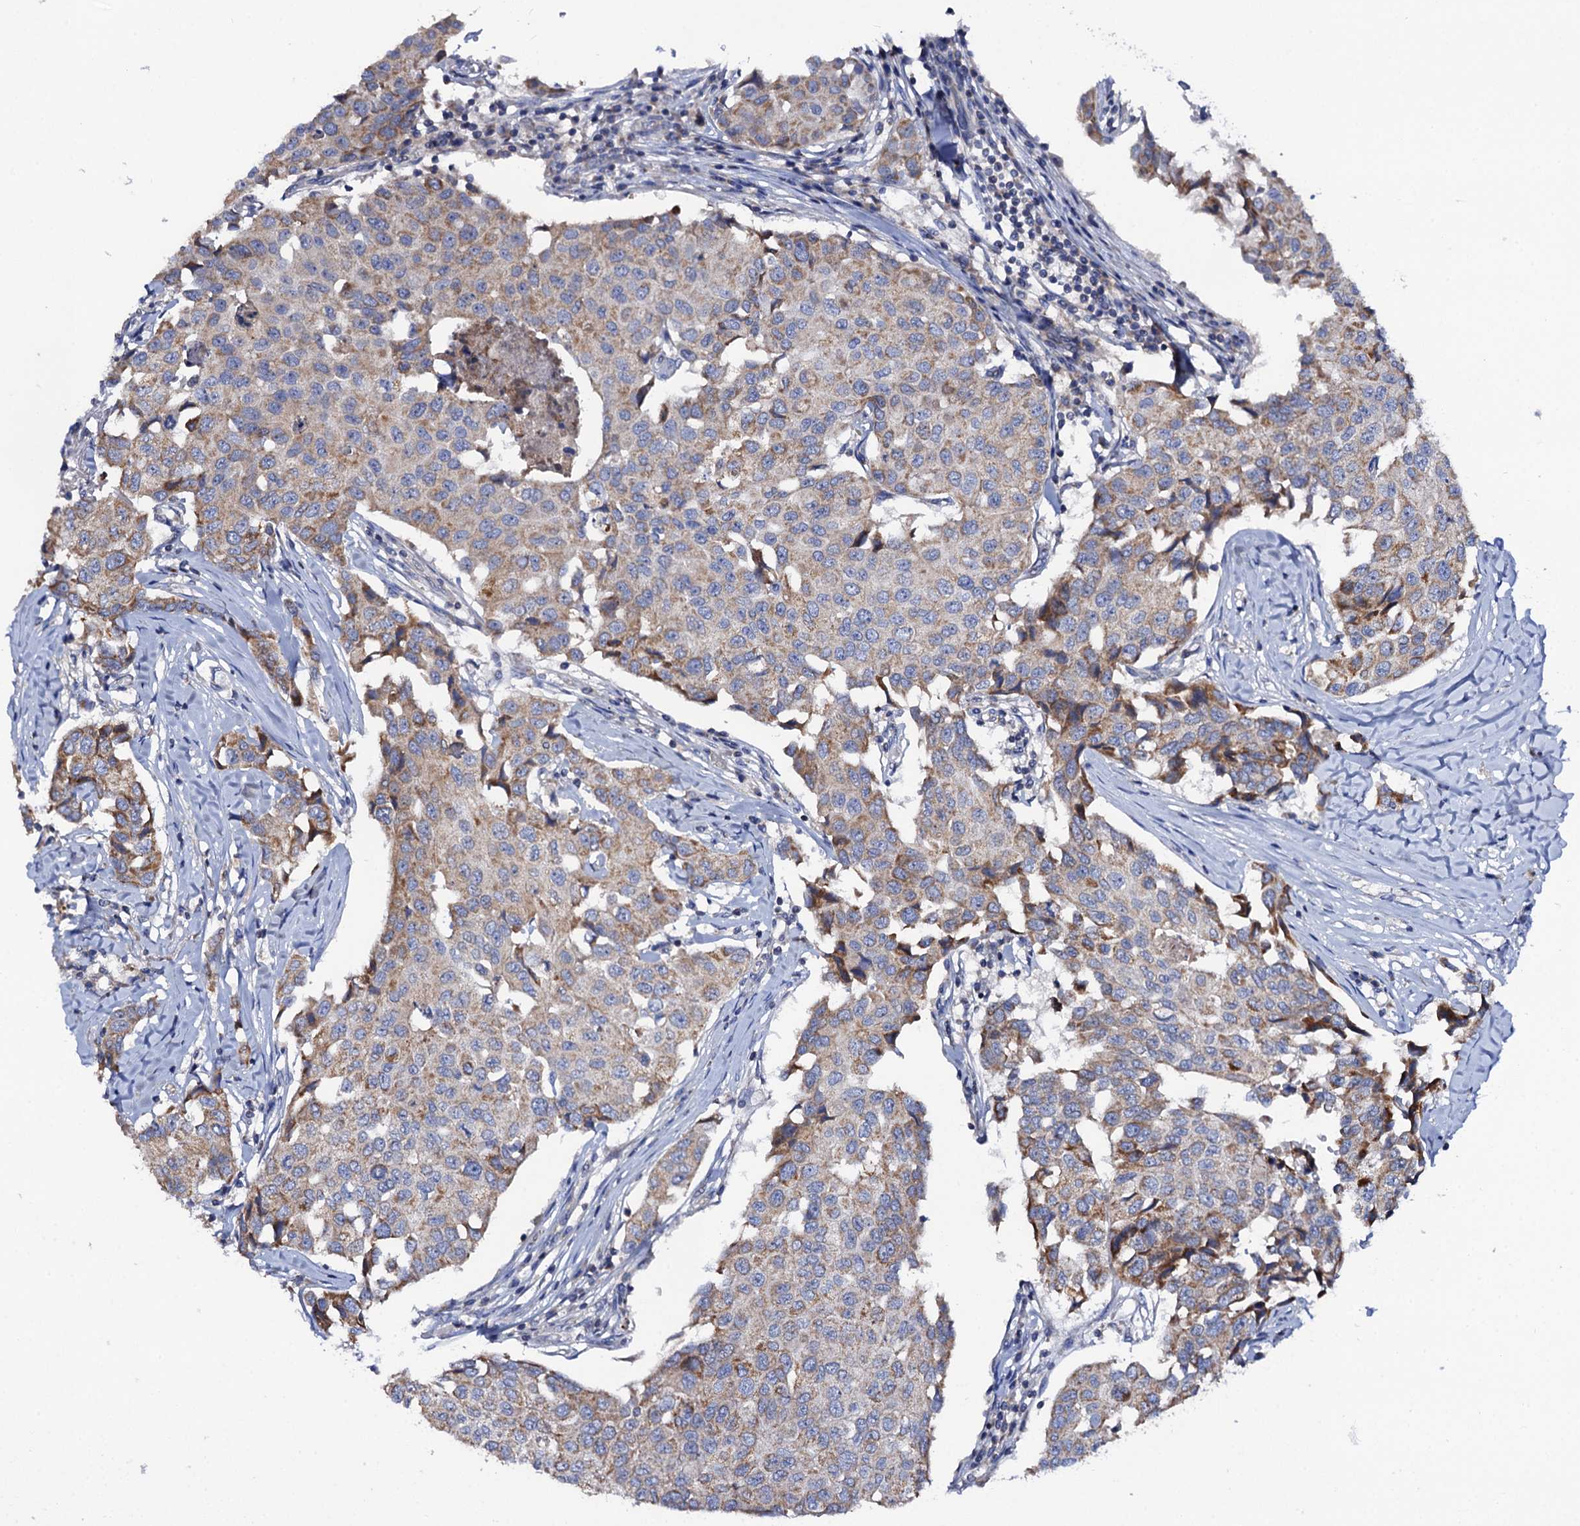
{"staining": {"intensity": "moderate", "quantity": "25%-75%", "location": "cytoplasmic/membranous"}, "tissue": "breast cancer", "cell_type": "Tumor cells", "image_type": "cancer", "snomed": [{"axis": "morphology", "description": "Duct carcinoma"}, {"axis": "topography", "description": "Breast"}], "caption": "Intraductal carcinoma (breast) was stained to show a protein in brown. There is medium levels of moderate cytoplasmic/membranous staining in about 25%-75% of tumor cells.", "gene": "MRPL48", "patient": {"sex": "female", "age": 80}}